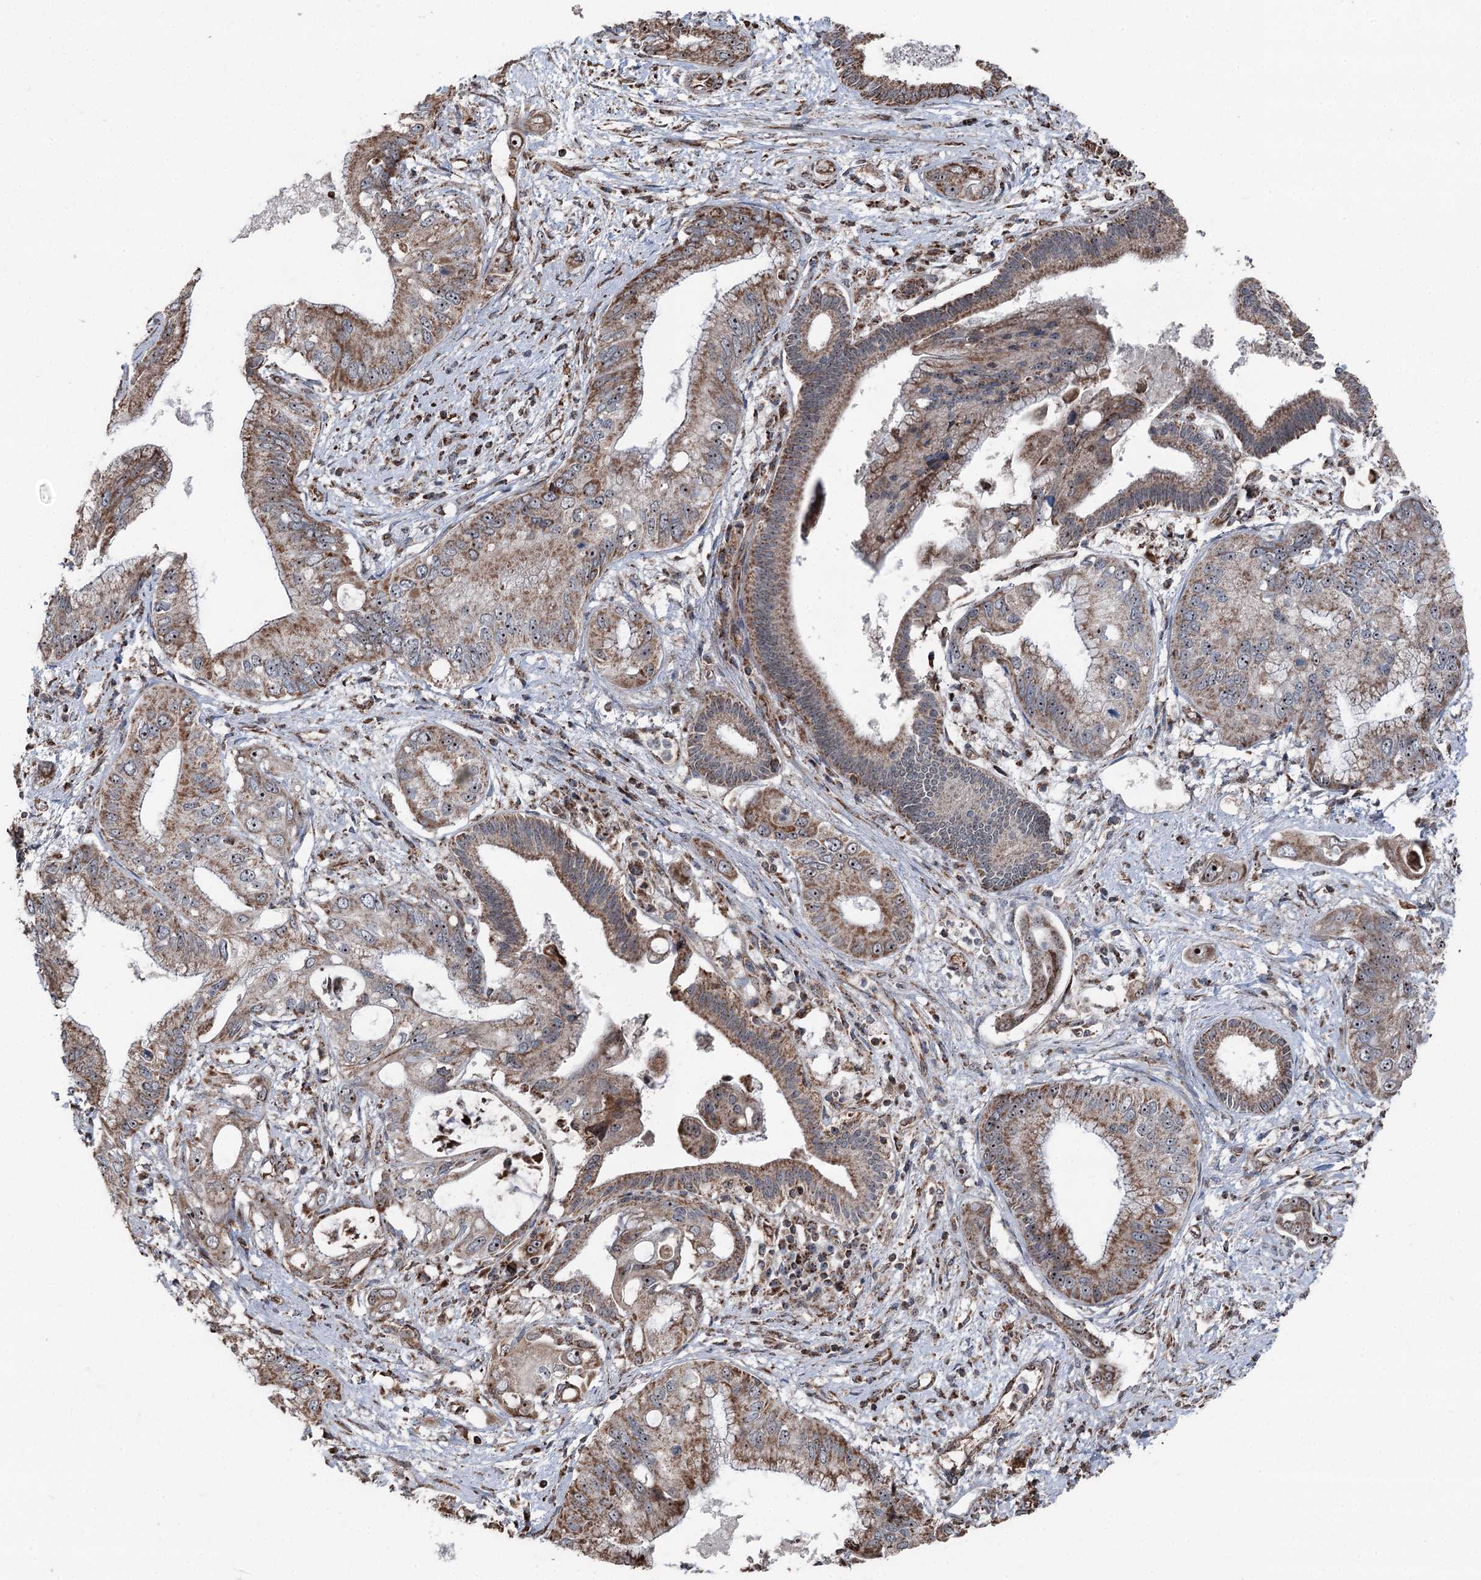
{"staining": {"intensity": "moderate", "quantity": ">75%", "location": "cytoplasmic/membranous,nuclear"}, "tissue": "pancreatic cancer", "cell_type": "Tumor cells", "image_type": "cancer", "snomed": [{"axis": "morphology", "description": "Inflammation, NOS"}, {"axis": "morphology", "description": "Adenocarcinoma, NOS"}, {"axis": "topography", "description": "Pancreas"}], "caption": "A high-resolution histopathology image shows immunohistochemistry (IHC) staining of adenocarcinoma (pancreatic), which reveals moderate cytoplasmic/membranous and nuclear positivity in approximately >75% of tumor cells.", "gene": "STEEP1", "patient": {"sex": "female", "age": 56}}